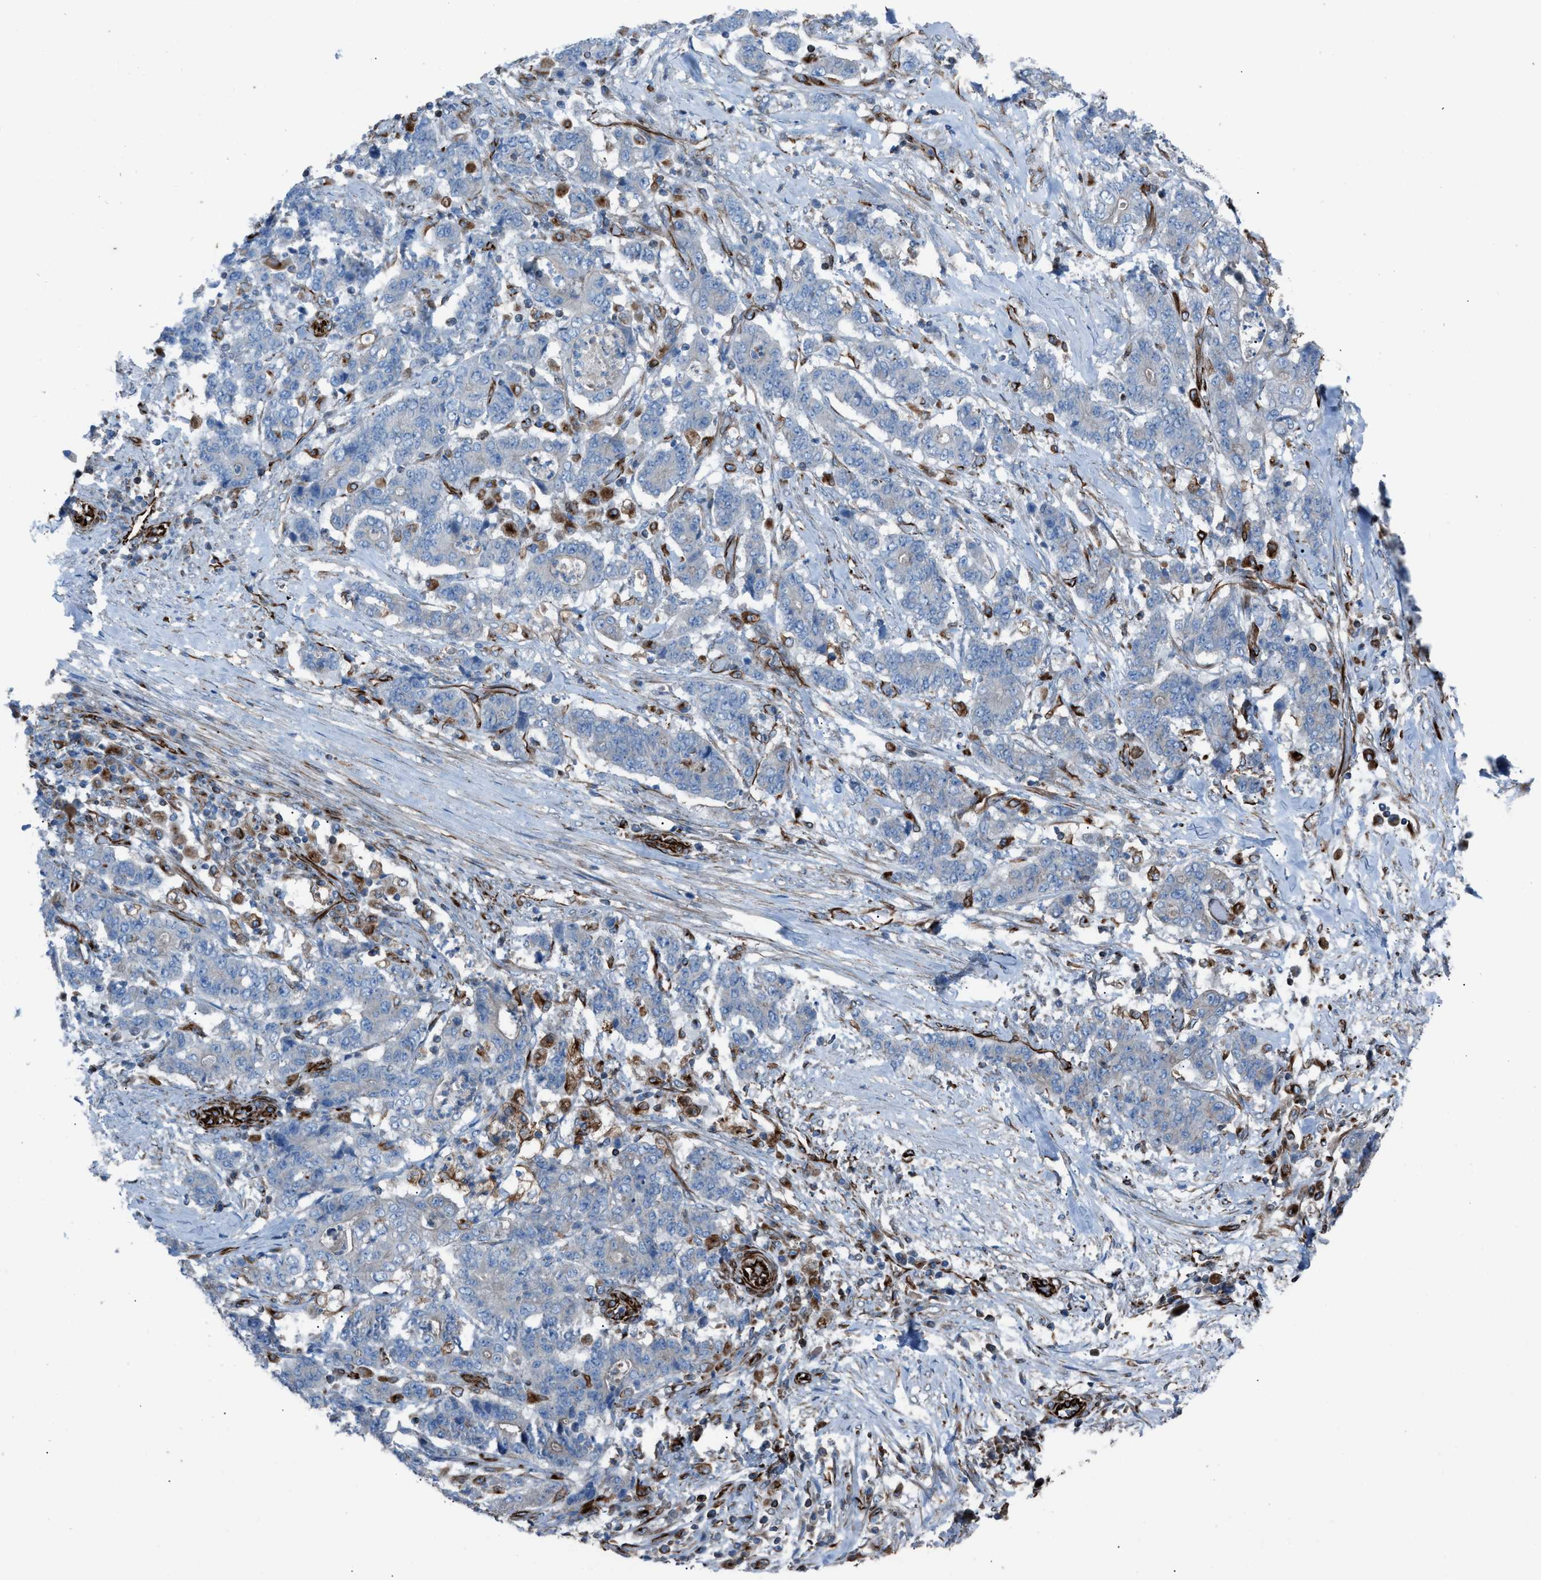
{"staining": {"intensity": "negative", "quantity": "none", "location": "none"}, "tissue": "stomach cancer", "cell_type": "Tumor cells", "image_type": "cancer", "snomed": [{"axis": "morphology", "description": "Adenocarcinoma, NOS"}, {"axis": "topography", "description": "Stomach"}], "caption": "There is no significant staining in tumor cells of stomach cancer (adenocarcinoma). (DAB immunohistochemistry (IHC) with hematoxylin counter stain).", "gene": "CABP7", "patient": {"sex": "female", "age": 73}}